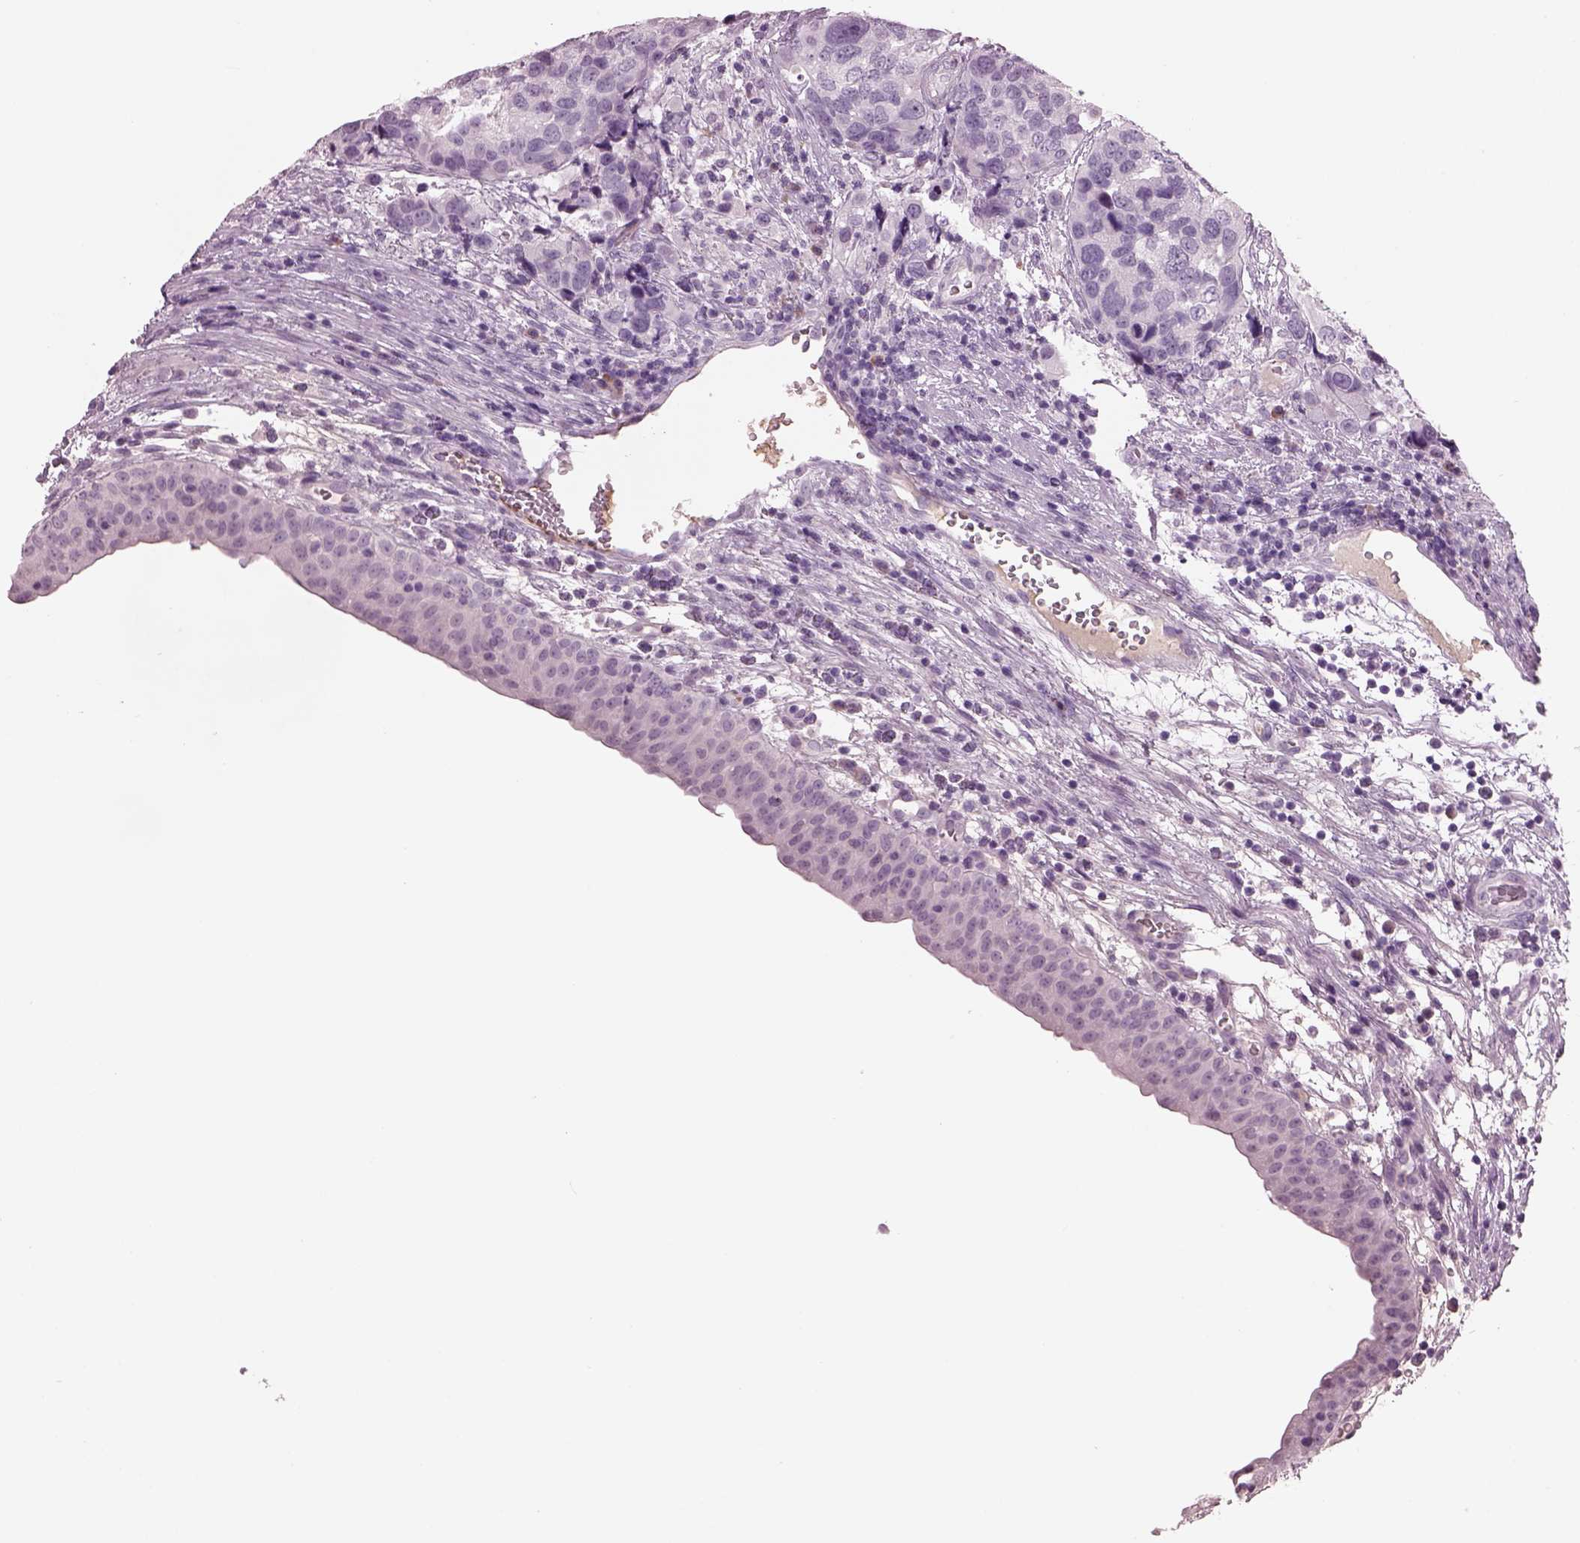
{"staining": {"intensity": "negative", "quantity": "none", "location": "none"}, "tissue": "urothelial cancer", "cell_type": "Tumor cells", "image_type": "cancer", "snomed": [{"axis": "morphology", "description": "Urothelial carcinoma, High grade"}, {"axis": "topography", "description": "Urinary bladder"}], "caption": "The photomicrograph displays no staining of tumor cells in urothelial carcinoma (high-grade). (Immunohistochemistry (ihc), brightfield microscopy, high magnification).", "gene": "CYLC1", "patient": {"sex": "male", "age": 60}}